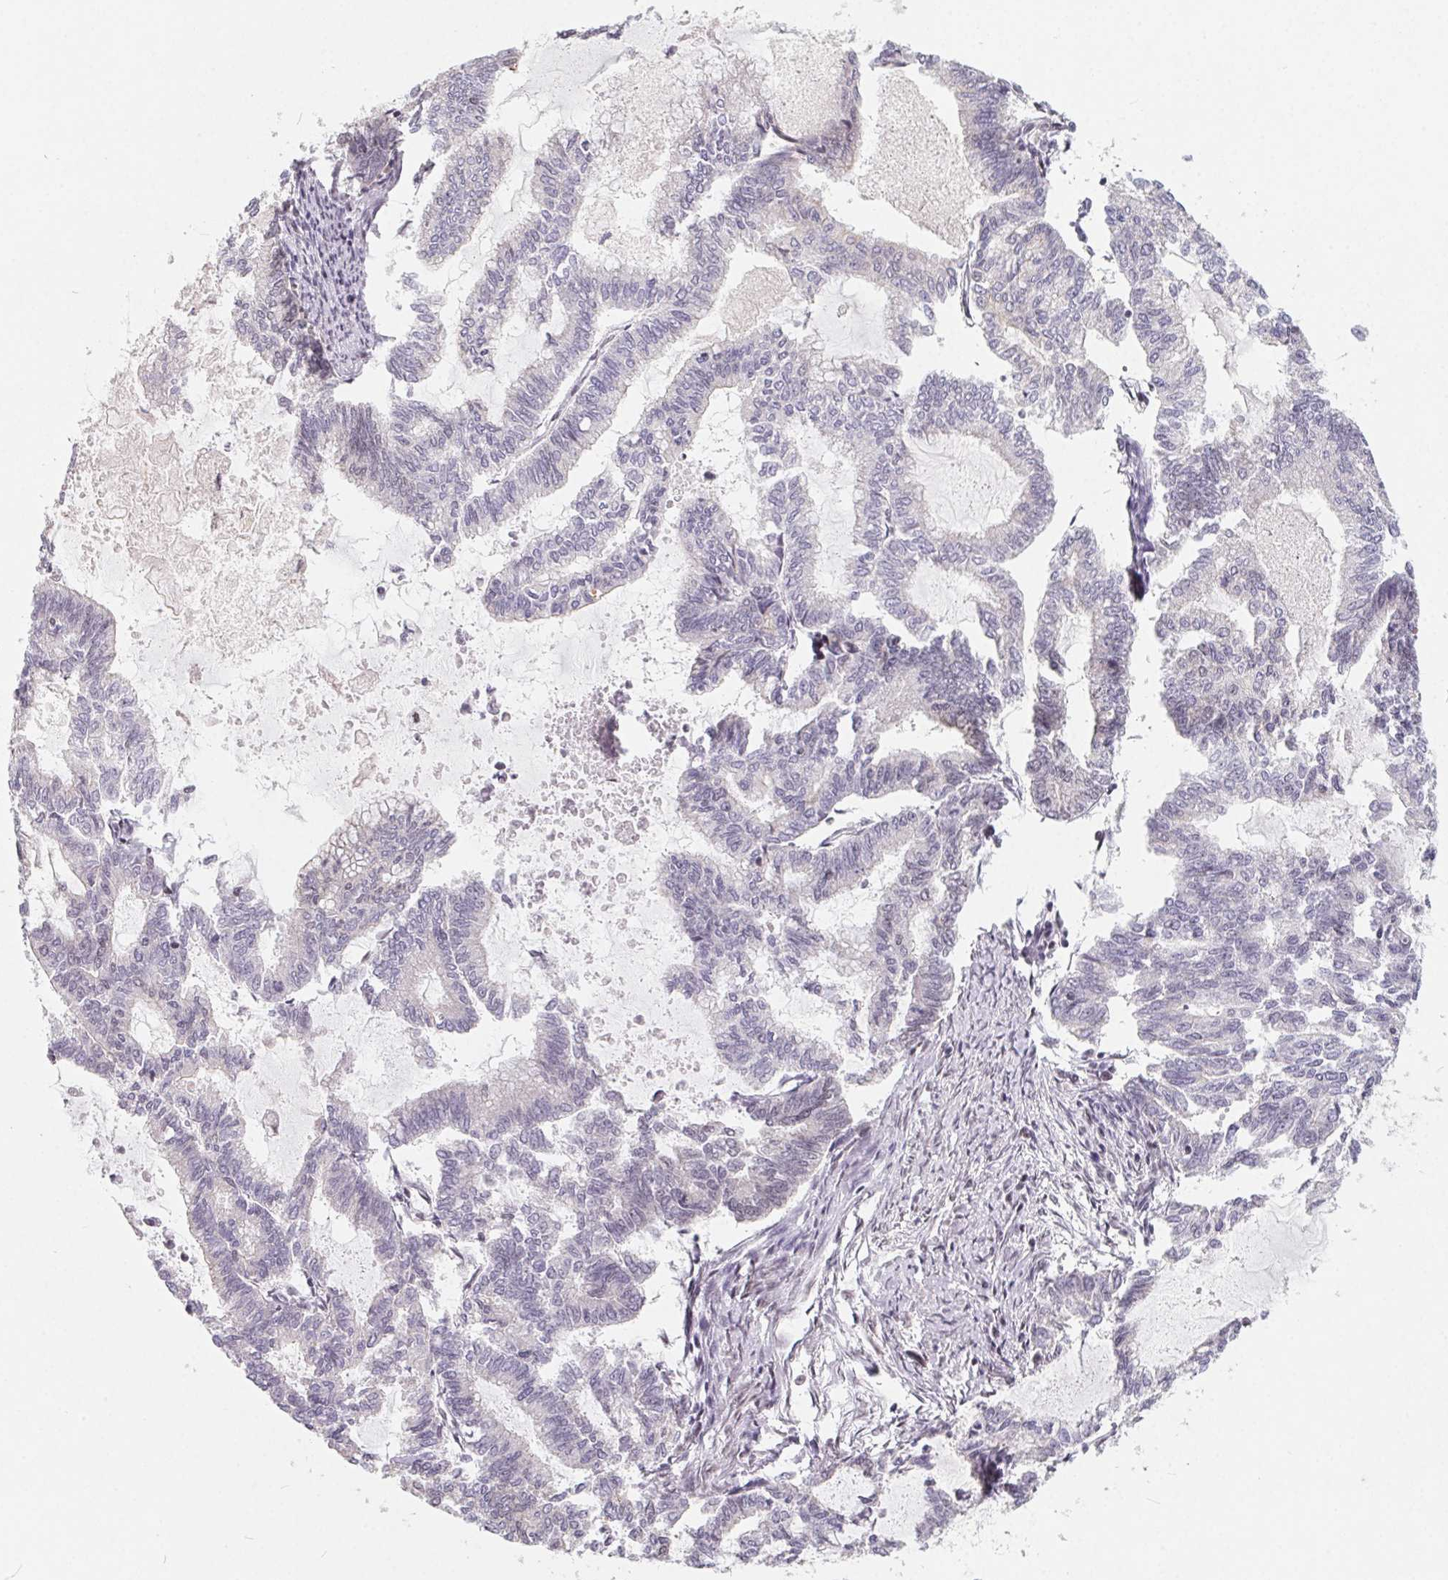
{"staining": {"intensity": "negative", "quantity": "none", "location": "none"}, "tissue": "endometrial cancer", "cell_type": "Tumor cells", "image_type": "cancer", "snomed": [{"axis": "morphology", "description": "Adenocarcinoma, NOS"}, {"axis": "topography", "description": "Endometrium"}], "caption": "This photomicrograph is of adenocarcinoma (endometrial) stained with immunohistochemistry (IHC) to label a protein in brown with the nuclei are counter-stained blue. There is no expression in tumor cells.", "gene": "TCERG1", "patient": {"sex": "female", "age": 79}}